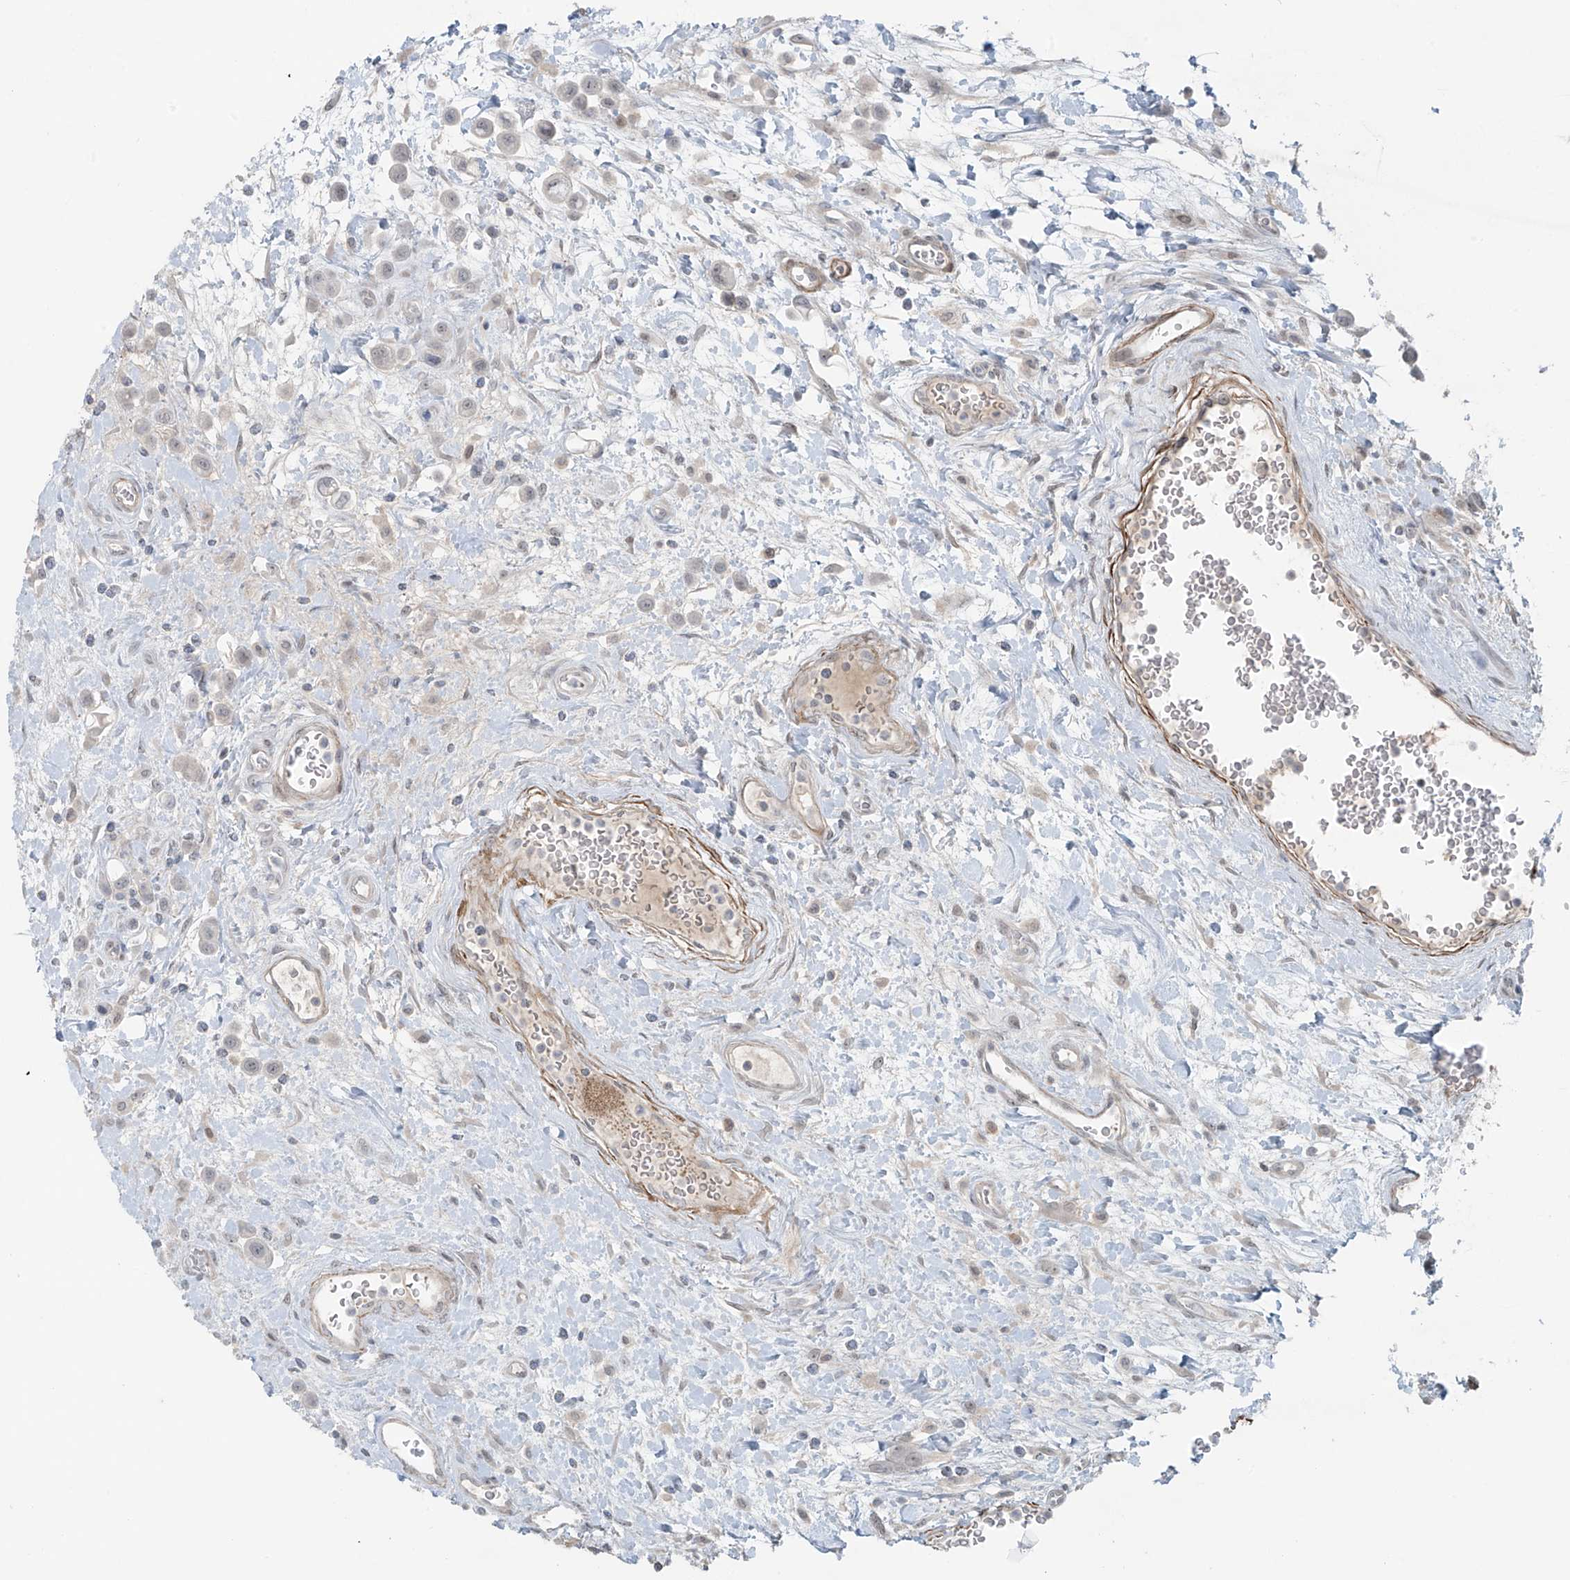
{"staining": {"intensity": "negative", "quantity": "none", "location": "none"}, "tissue": "urothelial cancer", "cell_type": "Tumor cells", "image_type": "cancer", "snomed": [{"axis": "morphology", "description": "Urothelial carcinoma, High grade"}, {"axis": "topography", "description": "Urinary bladder"}], "caption": "Urothelial cancer stained for a protein using immunohistochemistry (IHC) demonstrates no positivity tumor cells.", "gene": "RASGEF1A", "patient": {"sex": "male", "age": 50}}